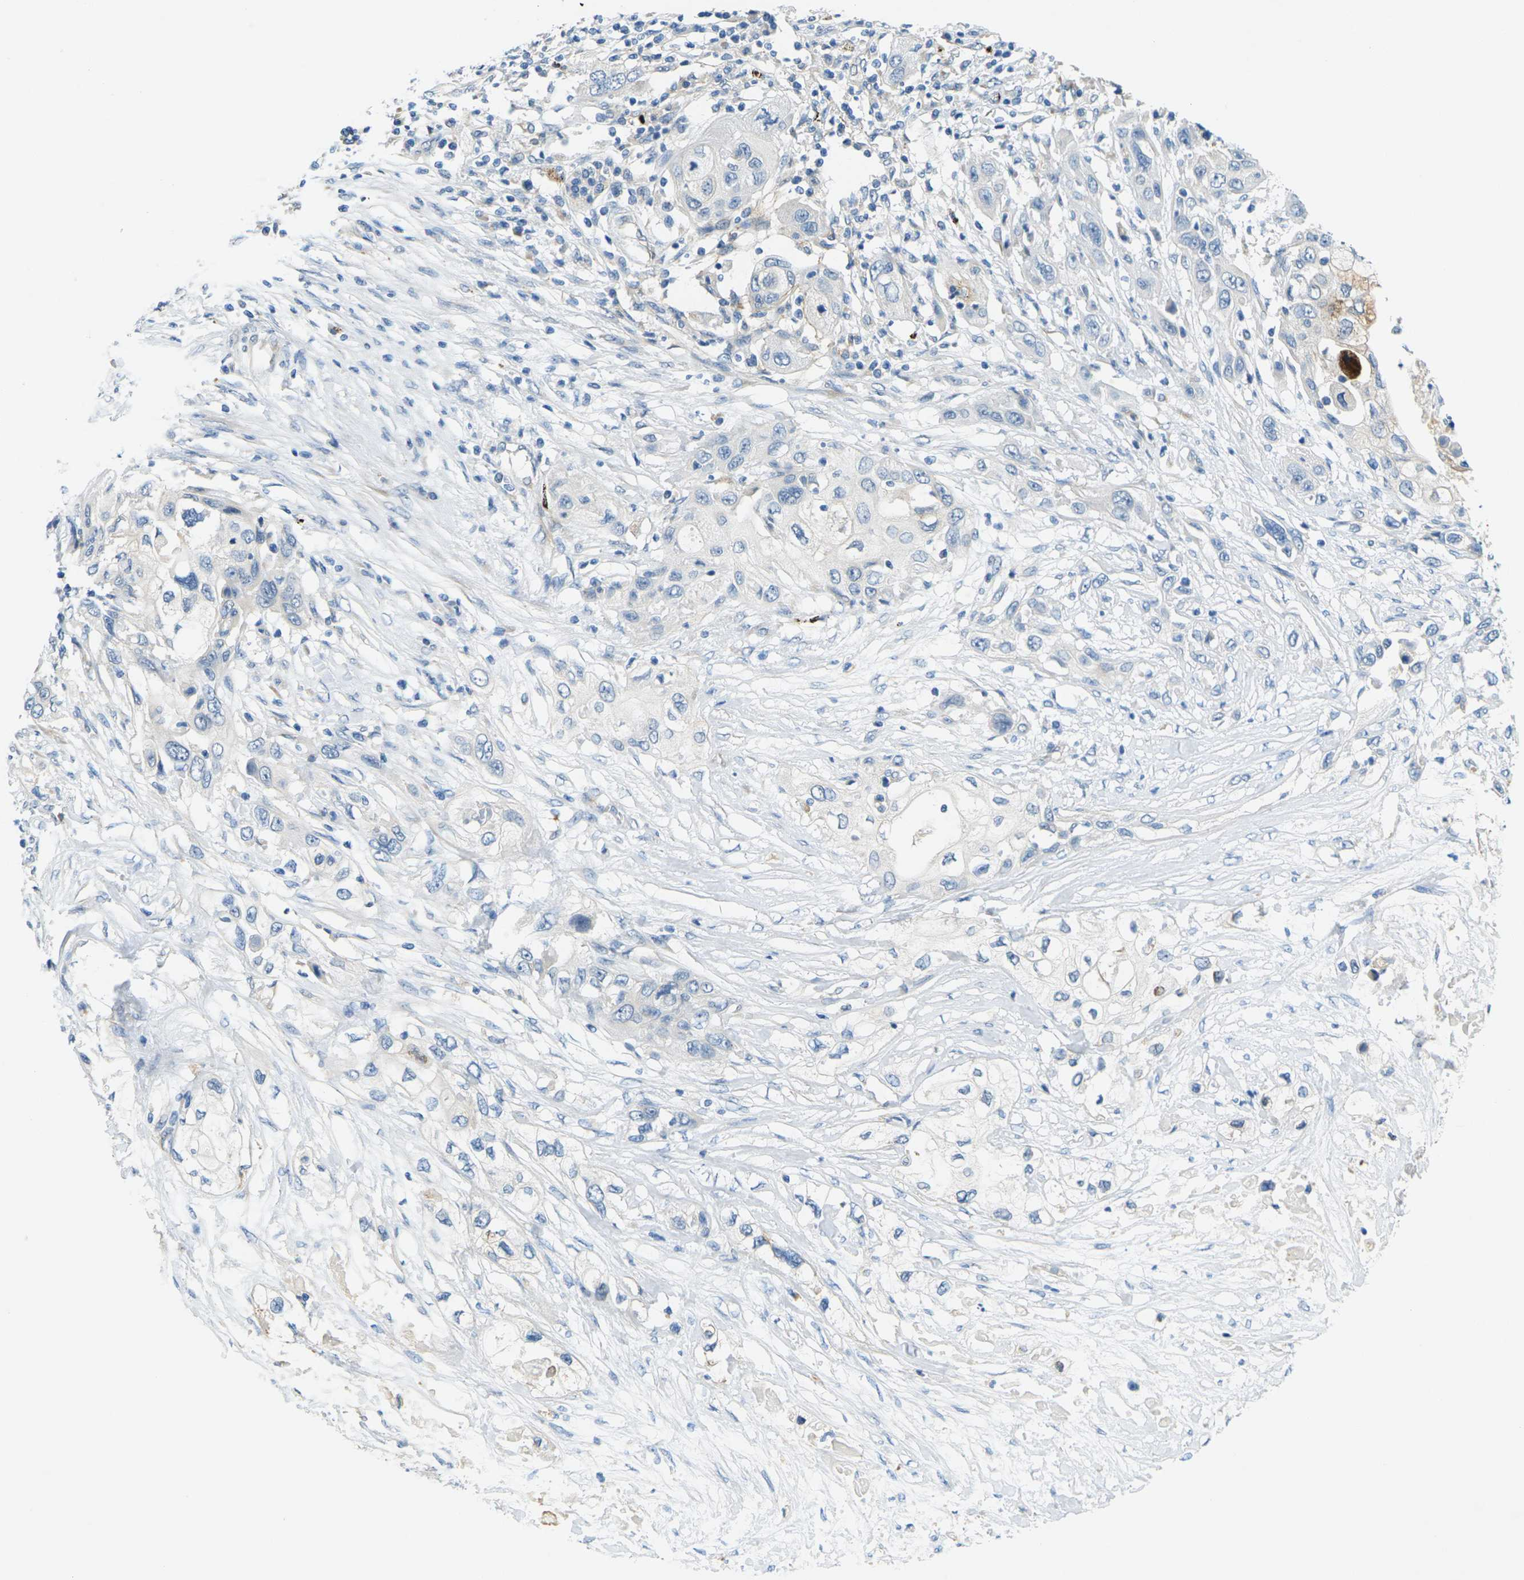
{"staining": {"intensity": "negative", "quantity": "none", "location": "none"}, "tissue": "pancreatic cancer", "cell_type": "Tumor cells", "image_type": "cancer", "snomed": [{"axis": "morphology", "description": "Adenocarcinoma, NOS"}, {"axis": "topography", "description": "Pancreas"}], "caption": "High magnification brightfield microscopy of adenocarcinoma (pancreatic) stained with DAB (3,3'-diaminobenzidine) (brown) and counterstained with hematoxylin (blue): tumor cells show no significant staining.", "gene": "CYP2C8", "patient": {"sex": "female", "age": 70}}